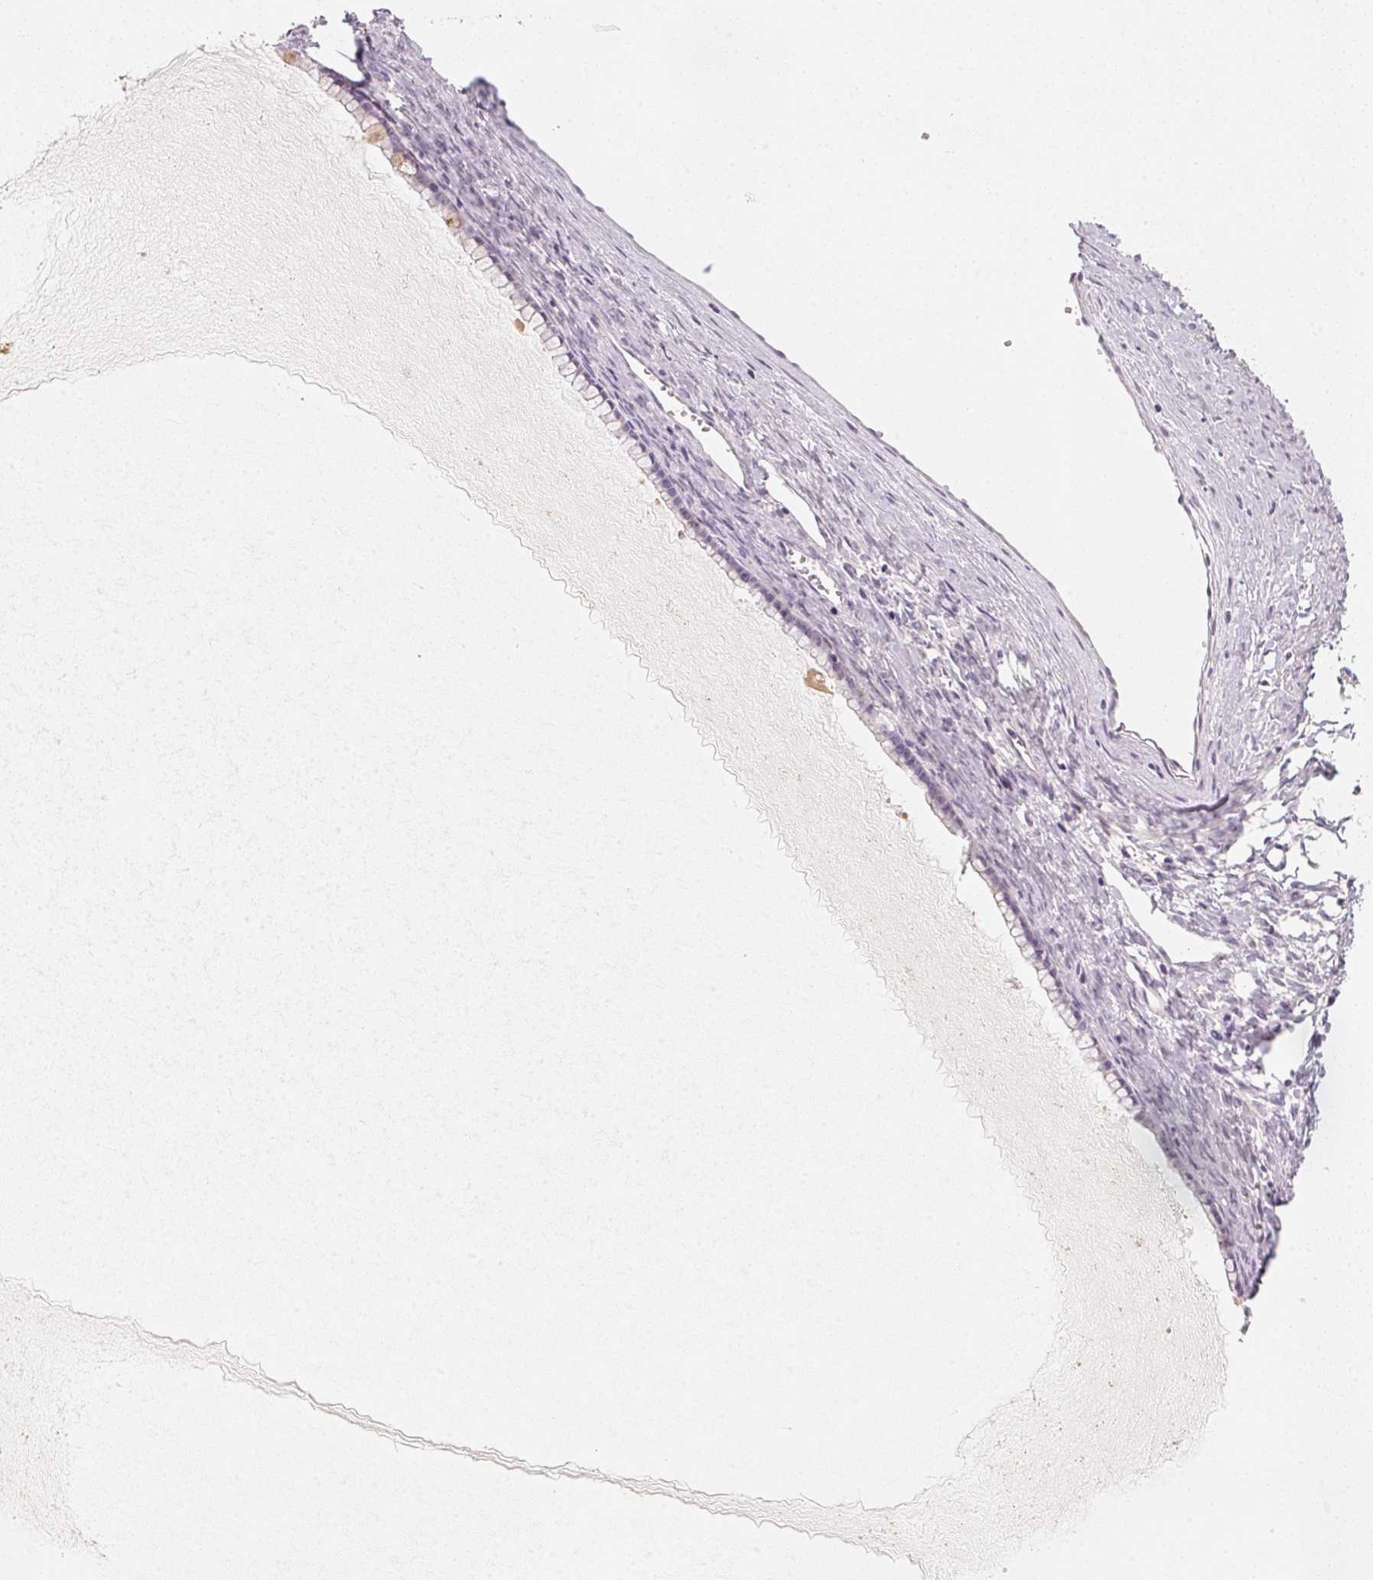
{"staining": {"intensity": "negative", "quantity": "none", "location": "none"}, "tissue": "ovarian cancer", "cell_type": "Tumor cells", "image_type": "cancer", "snomed": [{"axis": "morphology", "description": "Cystadenocarcinoma, mucinous, NOS"}, {"axis": "topography", "description": "Ovary"}], "caption": "This is an immunohistochemistry (IHC) histopathology image of mucinous cystadenocarcinoma (ovarian). There is no staining in tumor cells.", "gene": "TREH", "patient": {"sex": "female", "age": 41}}